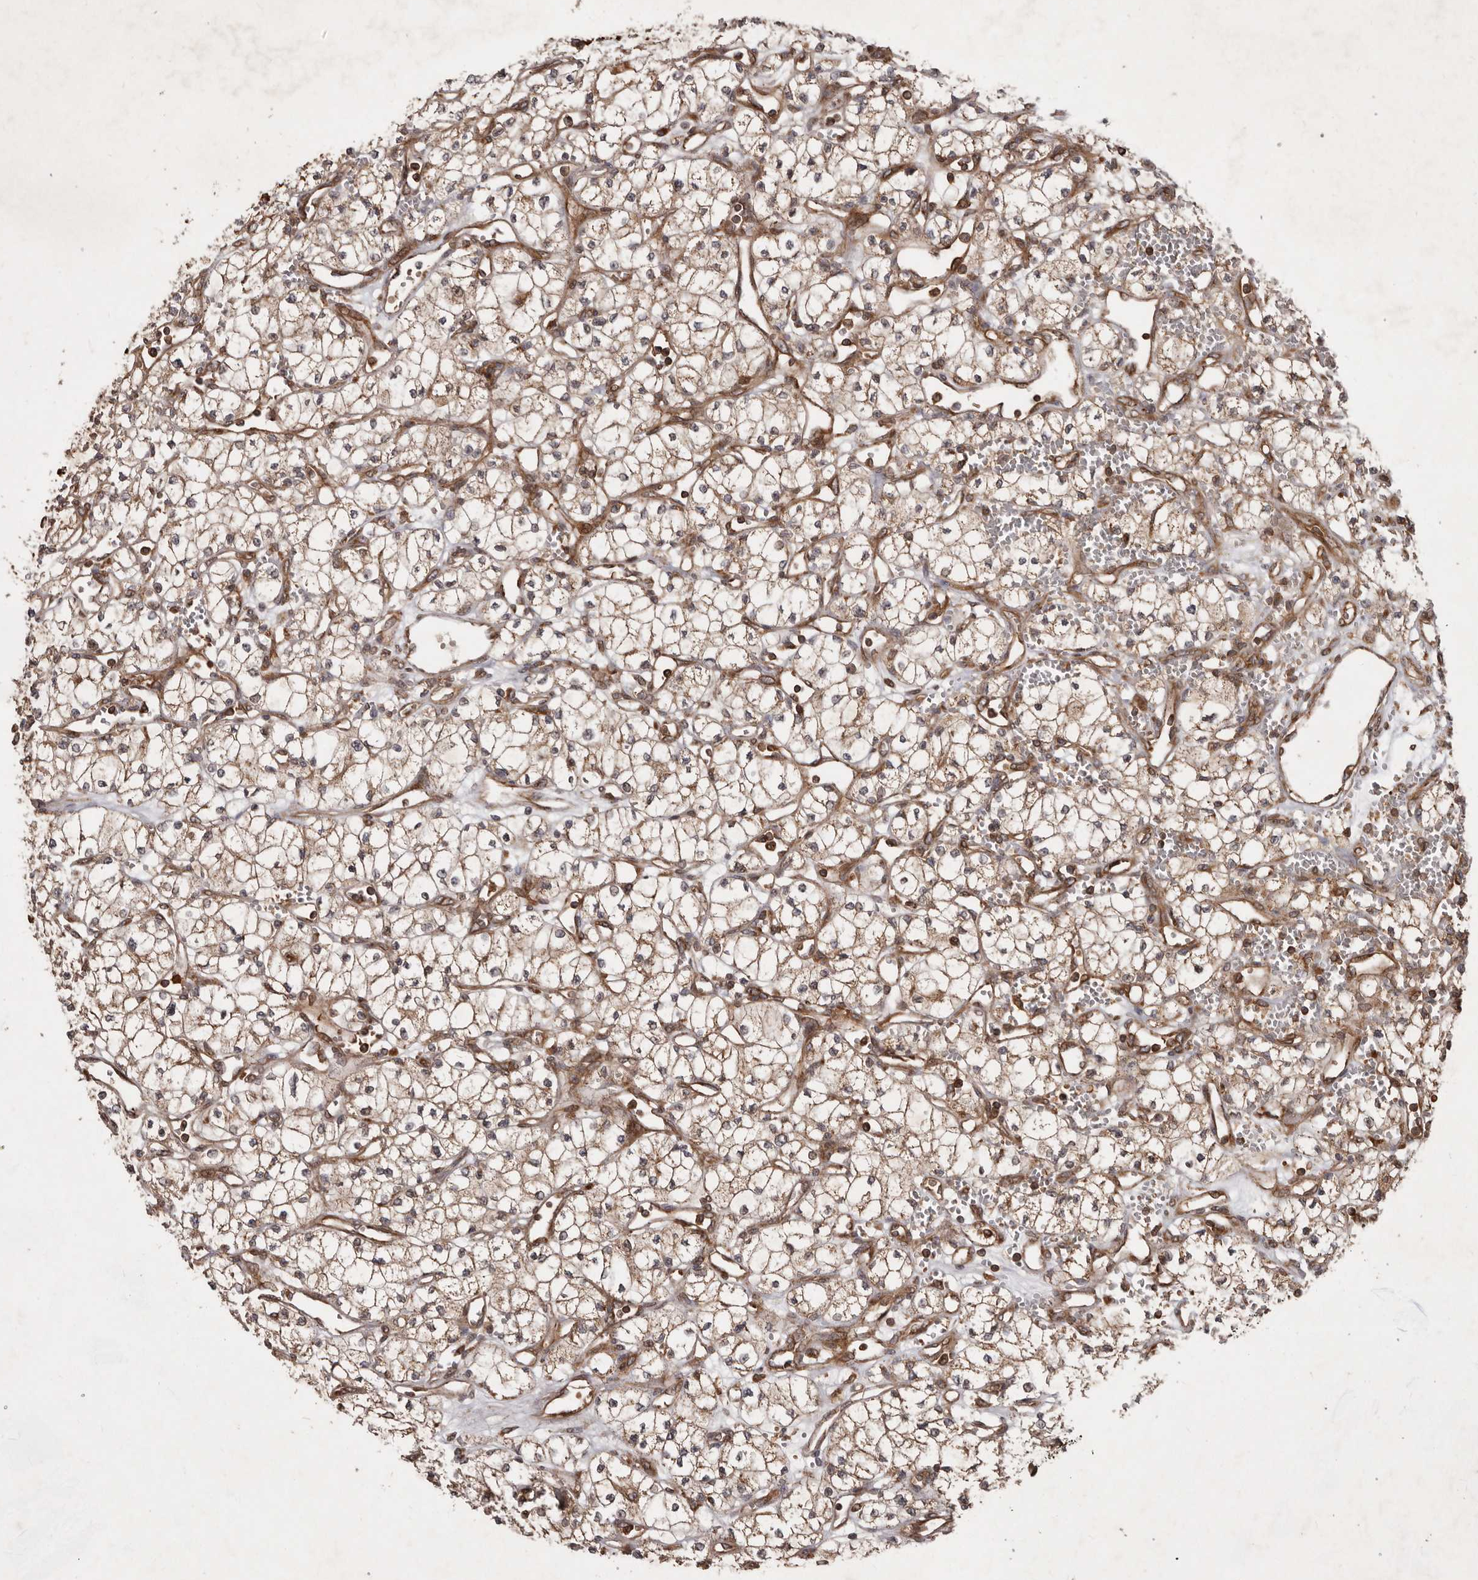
{"staining": {"intensity": "weak", "quantity": ">75%", "location": "cytoplasmic/membranous"}, "tissue": "renal cancer", "cell_type": "Tumor cells", "image_type": "cancer", "snomed": [{"axis": "morphology", "description": "Adenocarcinoma, NOS"}, {"axis": "topography", "description": "Kidney"}], "caption": "Immunohistochemical staining of human renal cancer (adenocarcinoma) exhibits low levels of weak cytoplasmic/membranous positivity in approximately >75% of tumor cells.", "gene": "STK36", "patient": {"sex": "male", "age": 59}}